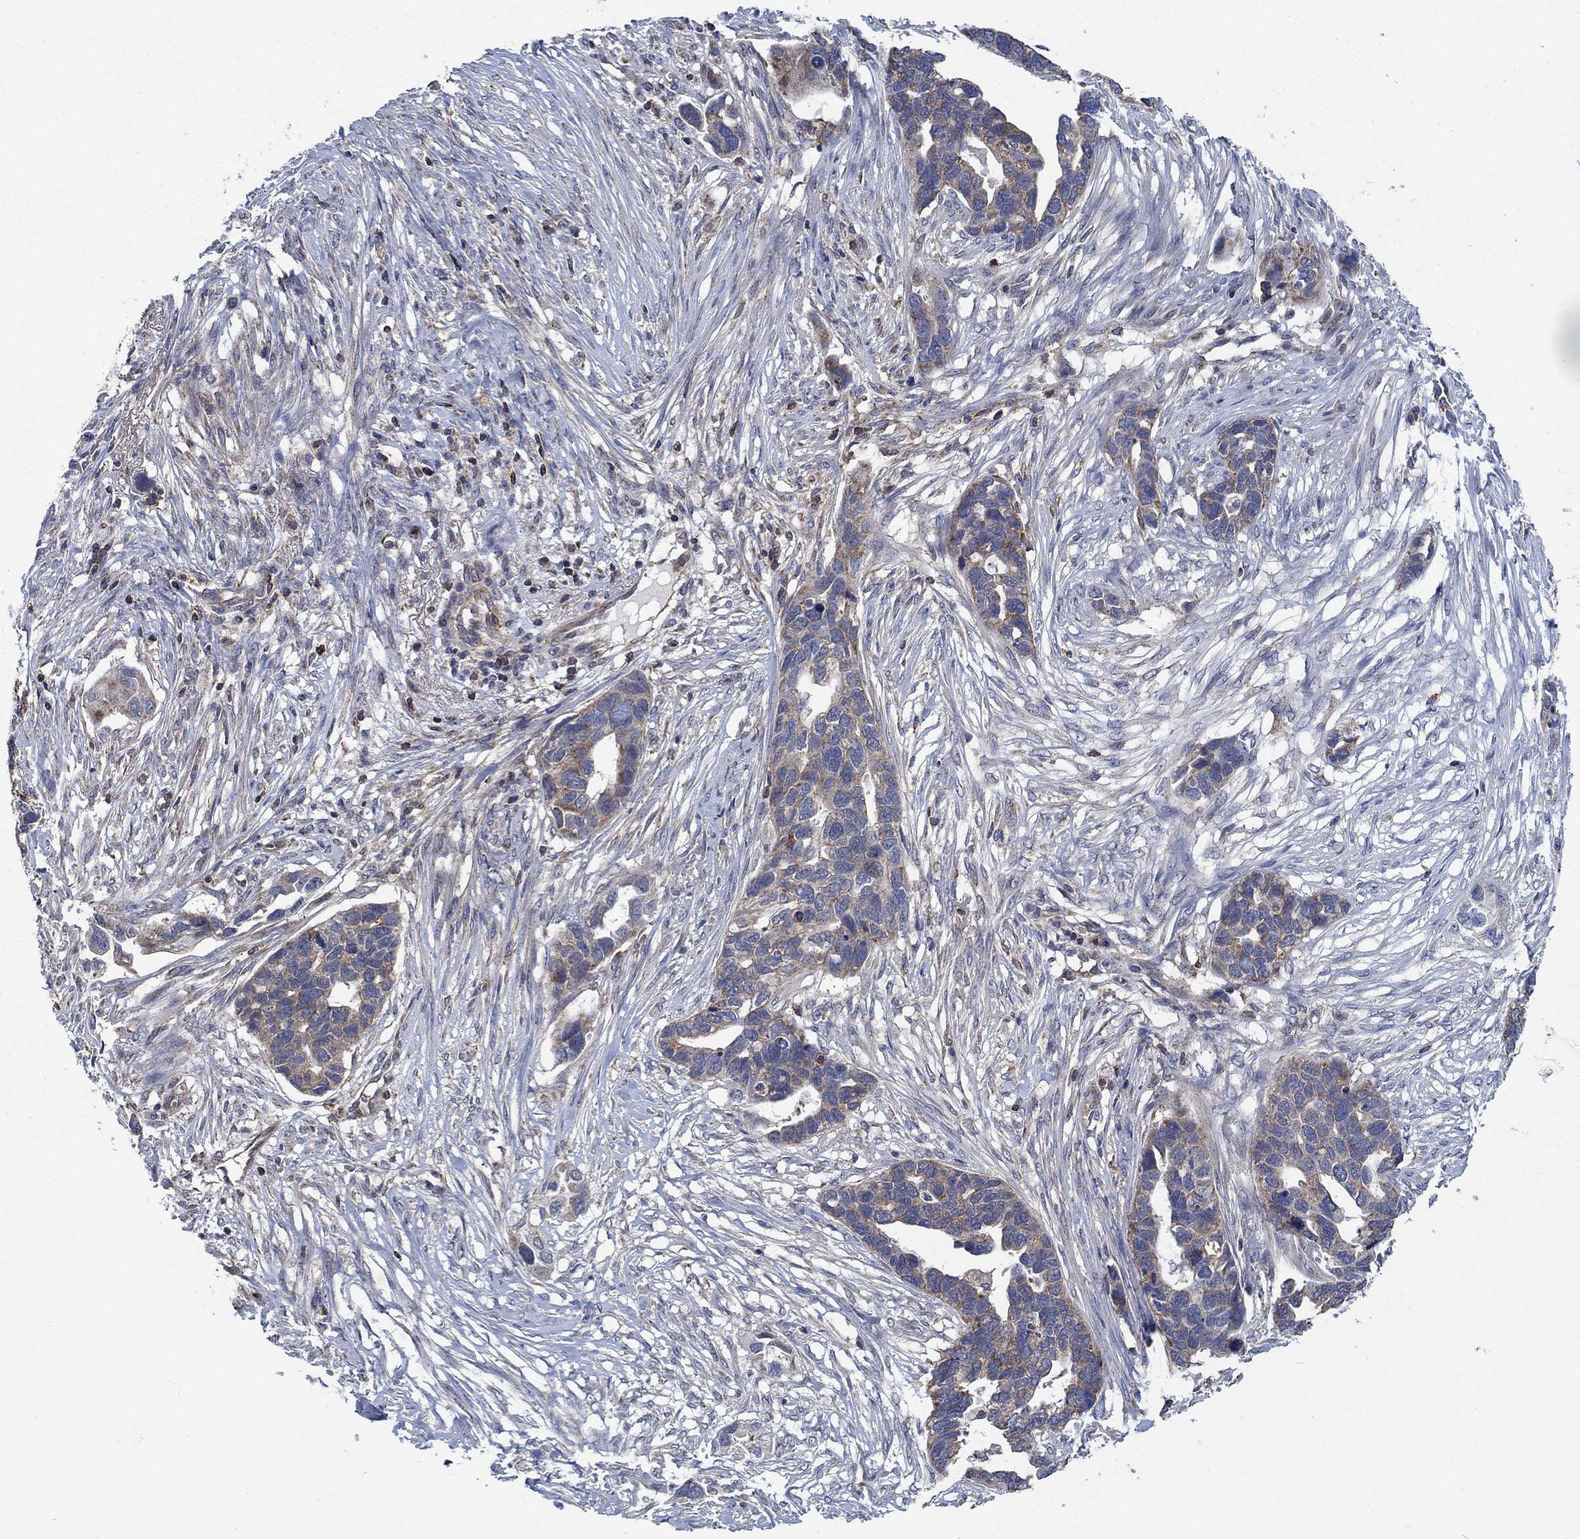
{"staining": {"intensity": "weak", "quantity": ">75%", "location": "cytoplasmic/membranous"}, "tissue": "ovarian cancer", "cell_type": "Tumor cells", "image_type": "cancer", "snomed": [{"axis": "morphology", "description": "Cystadenocarcinoma, serous, NOS"}, {"axis": "topography", "description": "Ovary"}], "caption": "A brown stain highlights weak cytoplasmic/membranous staining of a protein in human serous cystadenocarcinoma (ovarian) tumor cells.", "gene": "STXBP6", "patient": {"sex": "female", "age": 54}}